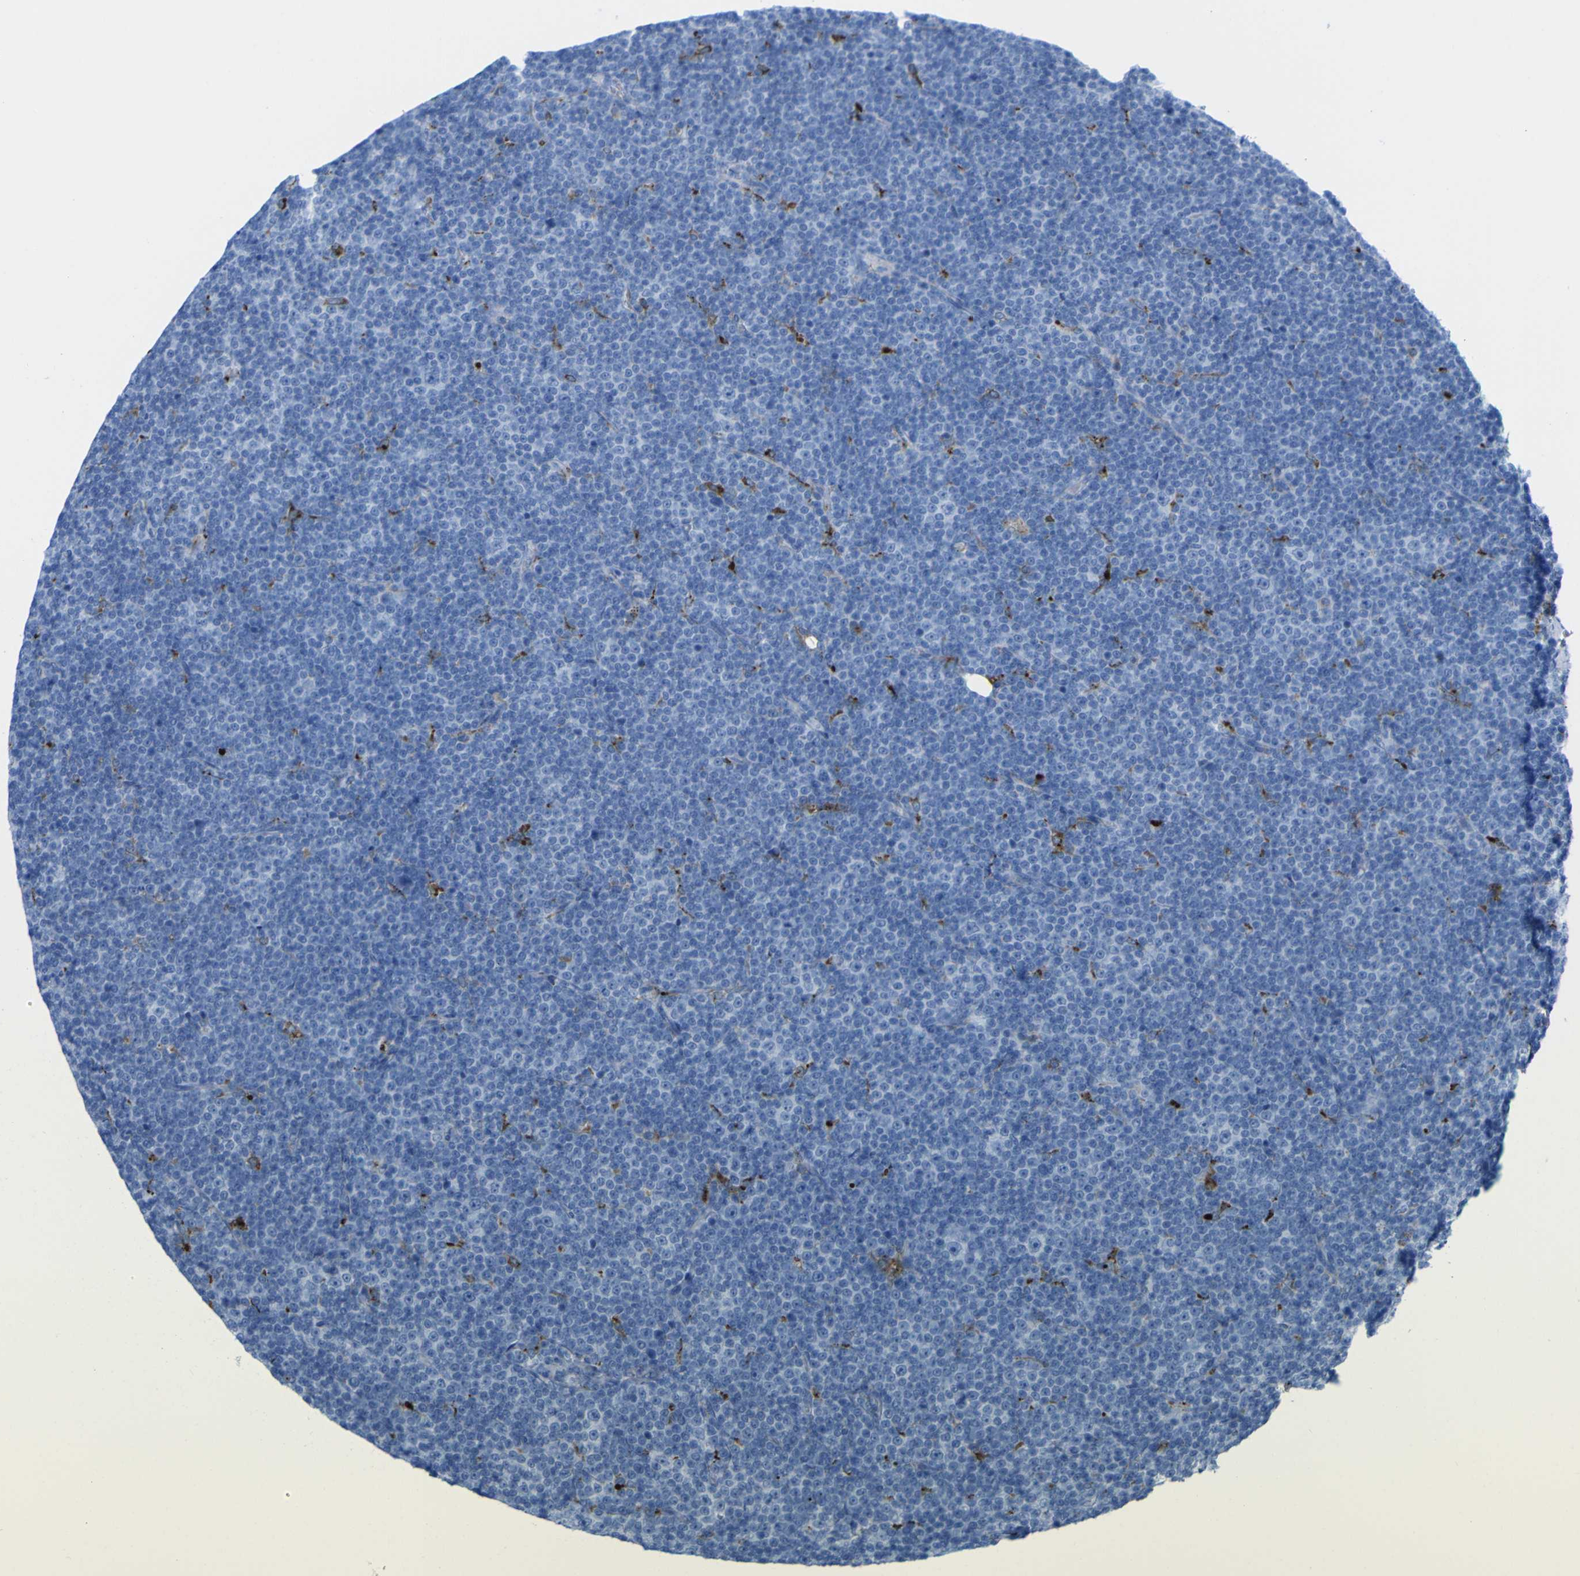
{"staining": {"intensity": "negative", "quantity": "none", "location": "none"}, "tissue": "lymphoma", "cell_type": "Tumor cells", "image_type": "cancer", "snomed": [{"axis": "morphology", "description": "Malignant lymphoma, non-Hodgkin's type, Low grade"}, {"axis": "topography", "description": "Lymph node"}], "caption": "Human malignant lymphoma, non-Hodgkin's type (low-grade) stained for a protein using immunohistochemistry exhibits no positivity in tumor cells.", "gene": "PLD3", "patient": {"sex": "female", "age": 67}}